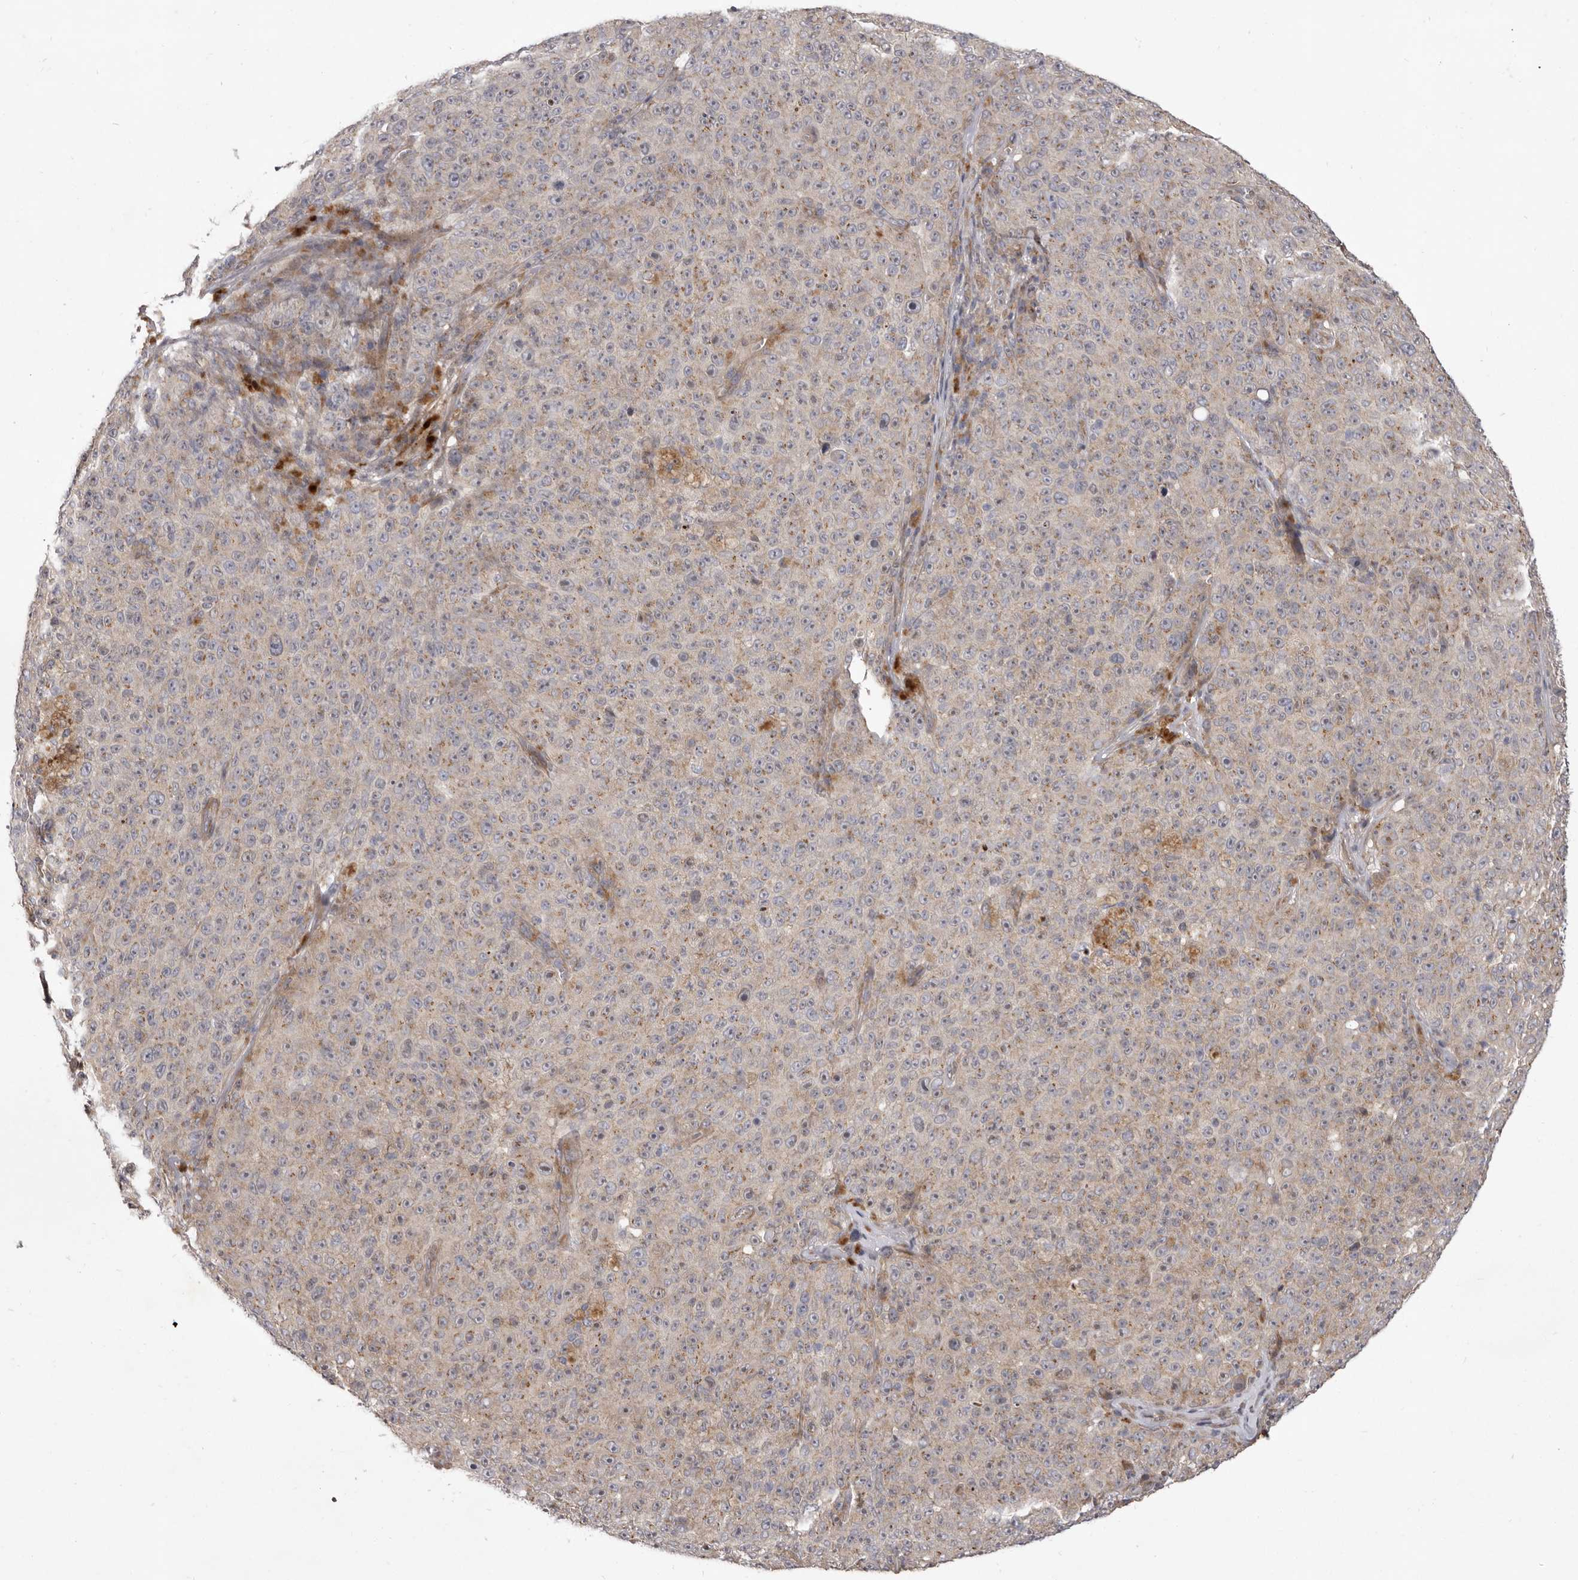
{"staining": {"intensity": "weak", "quantity": "25%-75%", "location": "cytoplasmic/membranous"}, "tissue": "melanoma", "cell_type": "Tumor cells", "image_type": "cancer", "snomed": [{"axis": "morphology", "description": "Malignant melanoma, NOS"}, {"axis": "topography", "description": "Skin"}], "caption": "Immunohistochemistry (IHC) micrograph of melanoma stained for a protein (brown), which shows low levels of weak cytoplasmic/membranous positivity in about 25%-75% of tumor cells.", "gene": "TBC1D8B", "patient": {"sex": "female", "age": 82}}